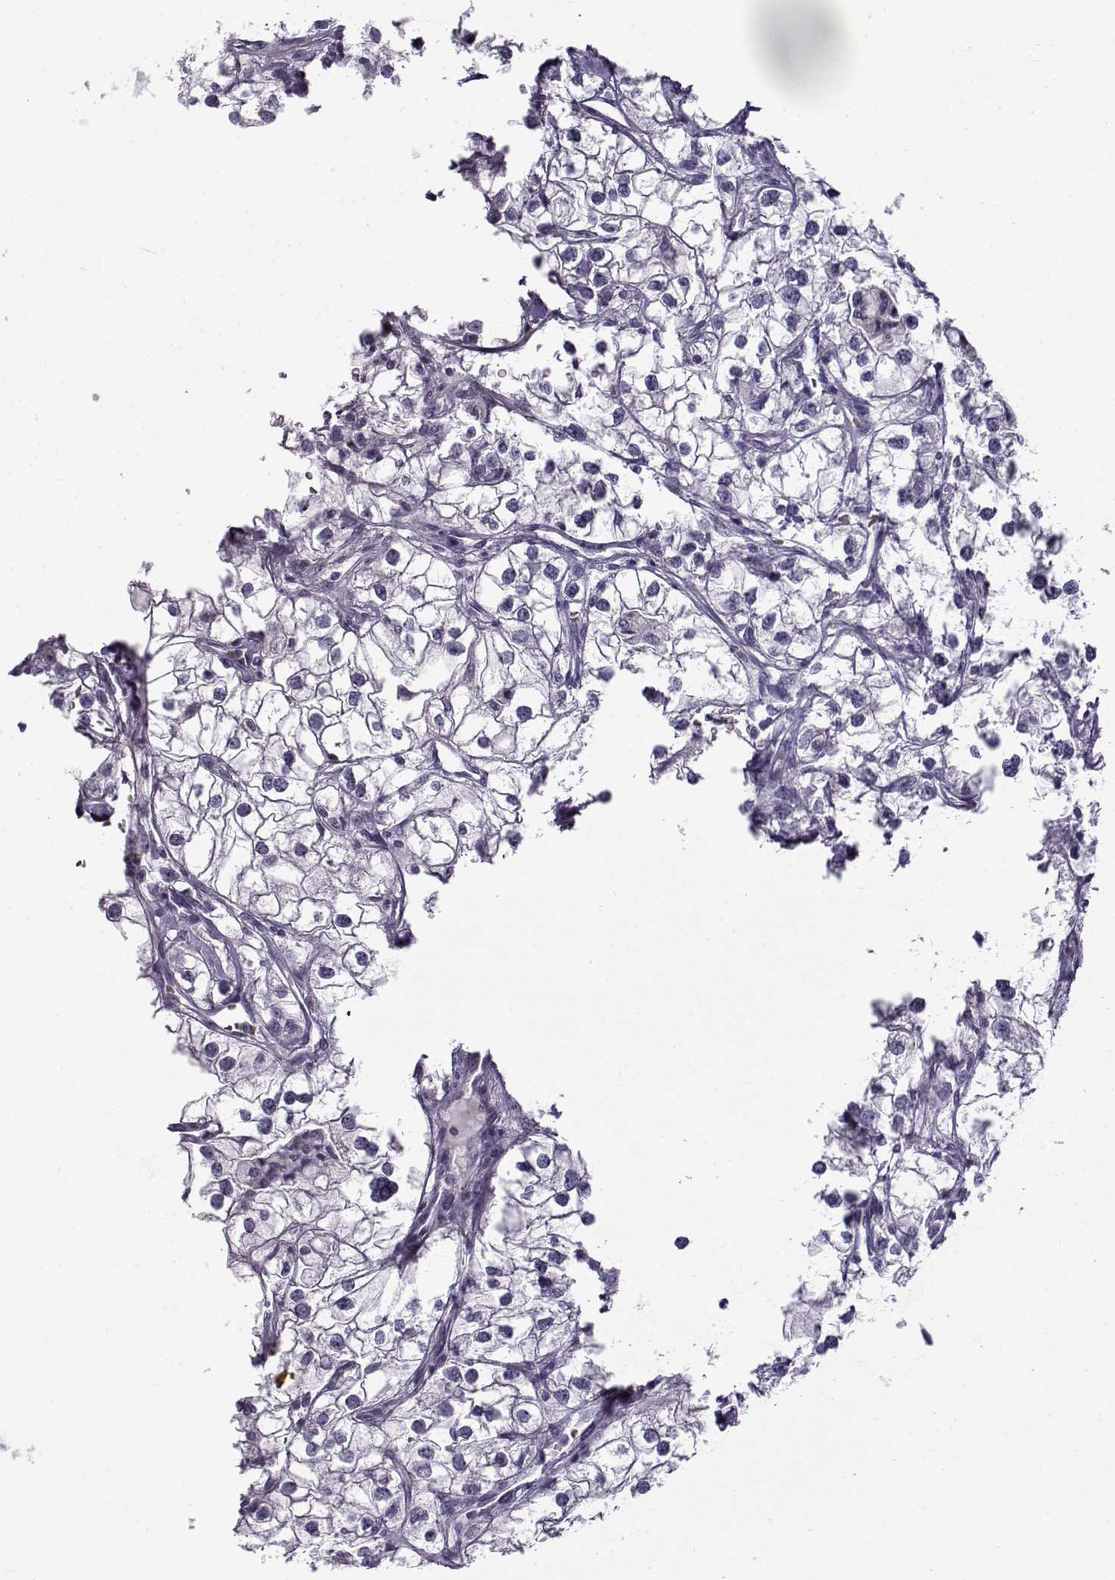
{"staining": {"intensity": "negative", "quantity": "none", "location": "none"}, "tissue": "renal cancer", "cell_type": "Tumor cells", "image_type": "cancer", "snomed": [{"axis": "morphology", "description": "Adenocarcinoma, NOS"}, {"axis": "topography", "description": "Kidney"}], "caption": "The histopathology image shows no significant staining in tumor cells of renal cancer (adenocarcinoma). (IHC, brightfield microscopy, high magnification).", "gene": "GTSF1L", "patient": {"sex": "male", "age": 59}}